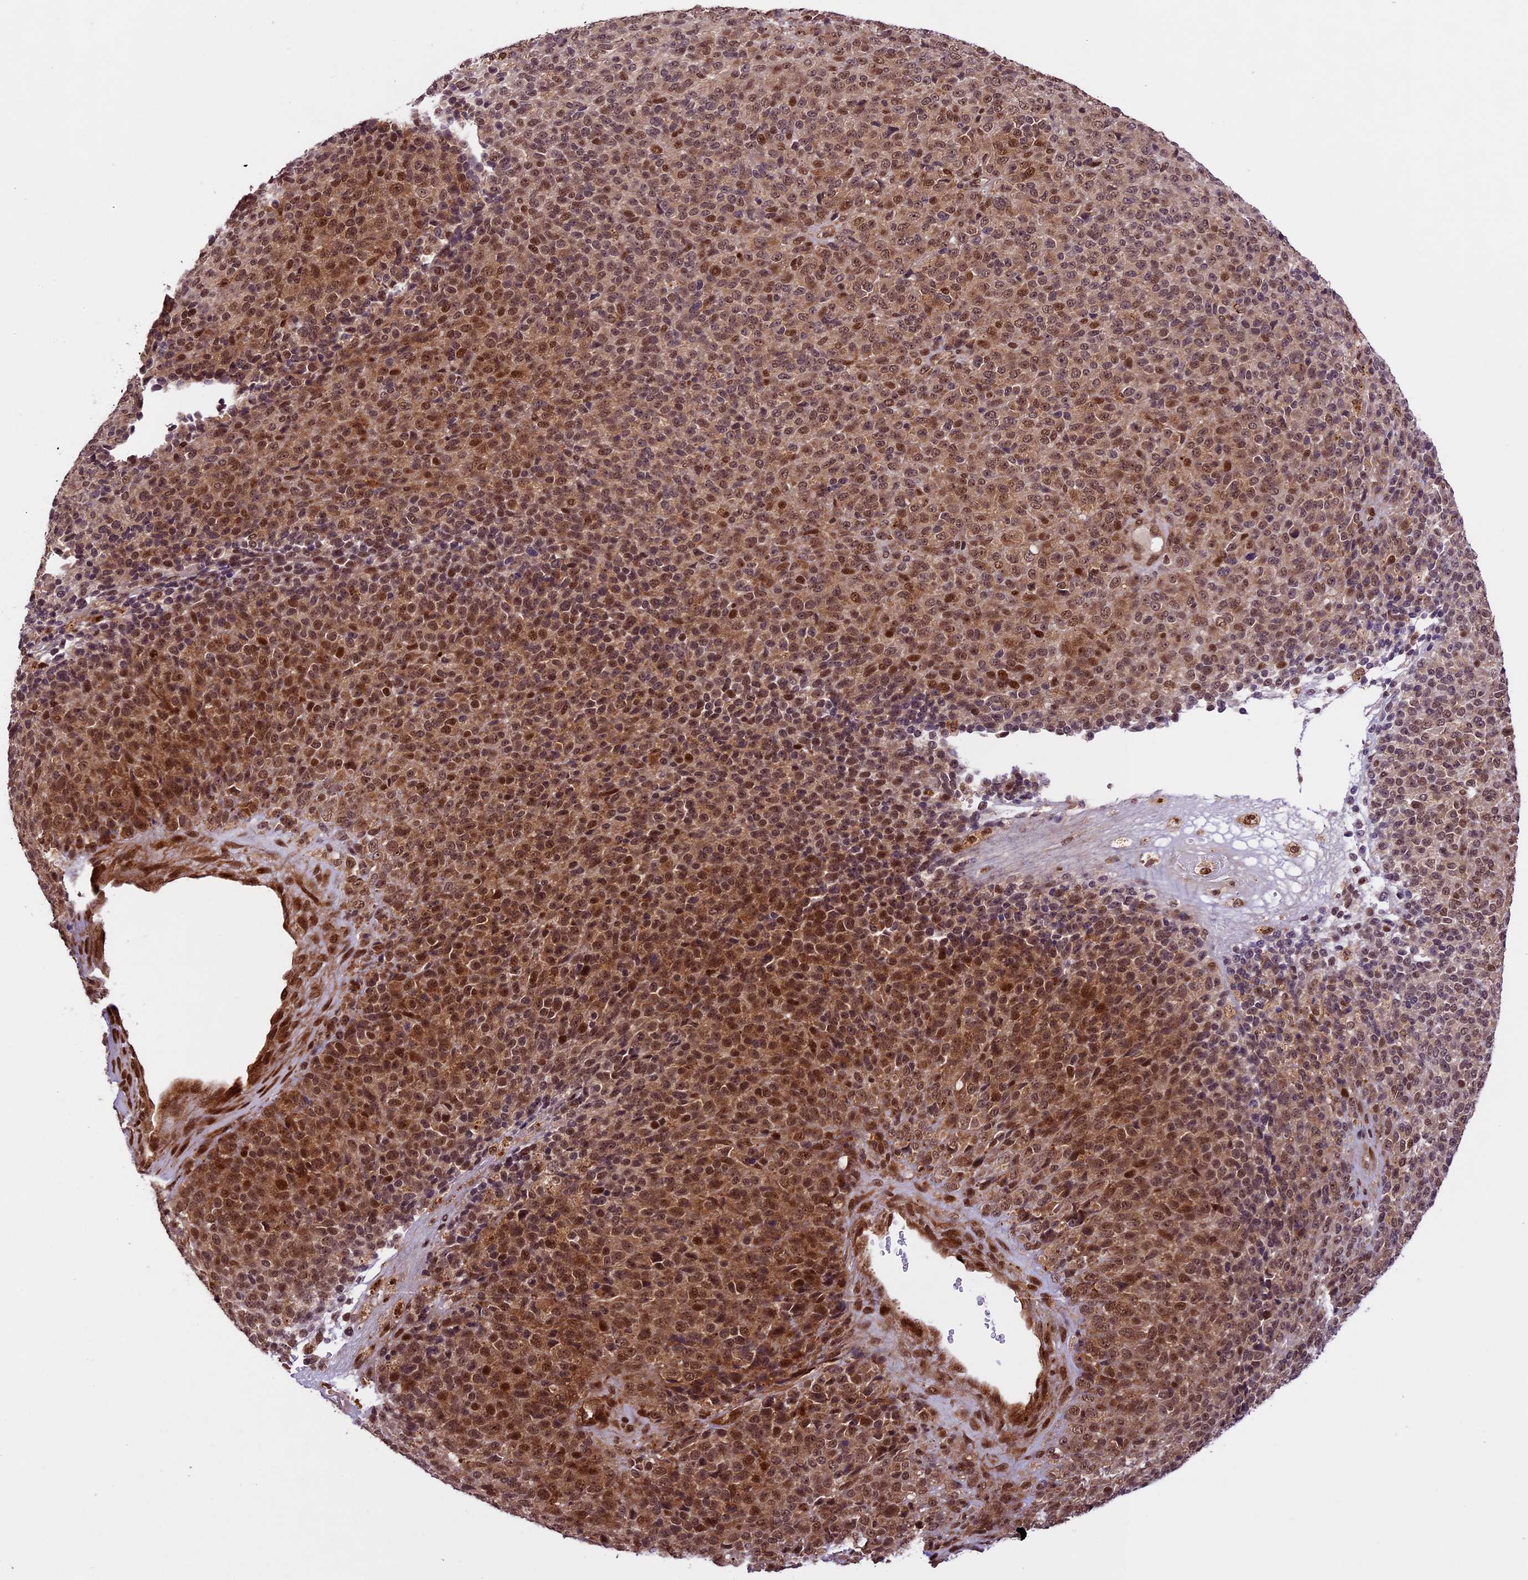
{"staining": {"intensity": "moderate", "quantity": ">75%", "location": "cytoplasmic/membranous,nuclear"}, "tissue": "melanoma", "cell_type": "Tumor cells", "image_type": "cancer", "snomed": [{"axis": "morphology", "description": "Malignant melanoma, Metastatic site"}, {"axis": "topography", "description": "Brain"}], "caption": "Protein staining displays moderate cytoplasmic/membranous and nuclear staining in about >75% of tumor cells in melanoma.", "gene": "DHX38", "patient": {"sex": "female", "age": 56}}